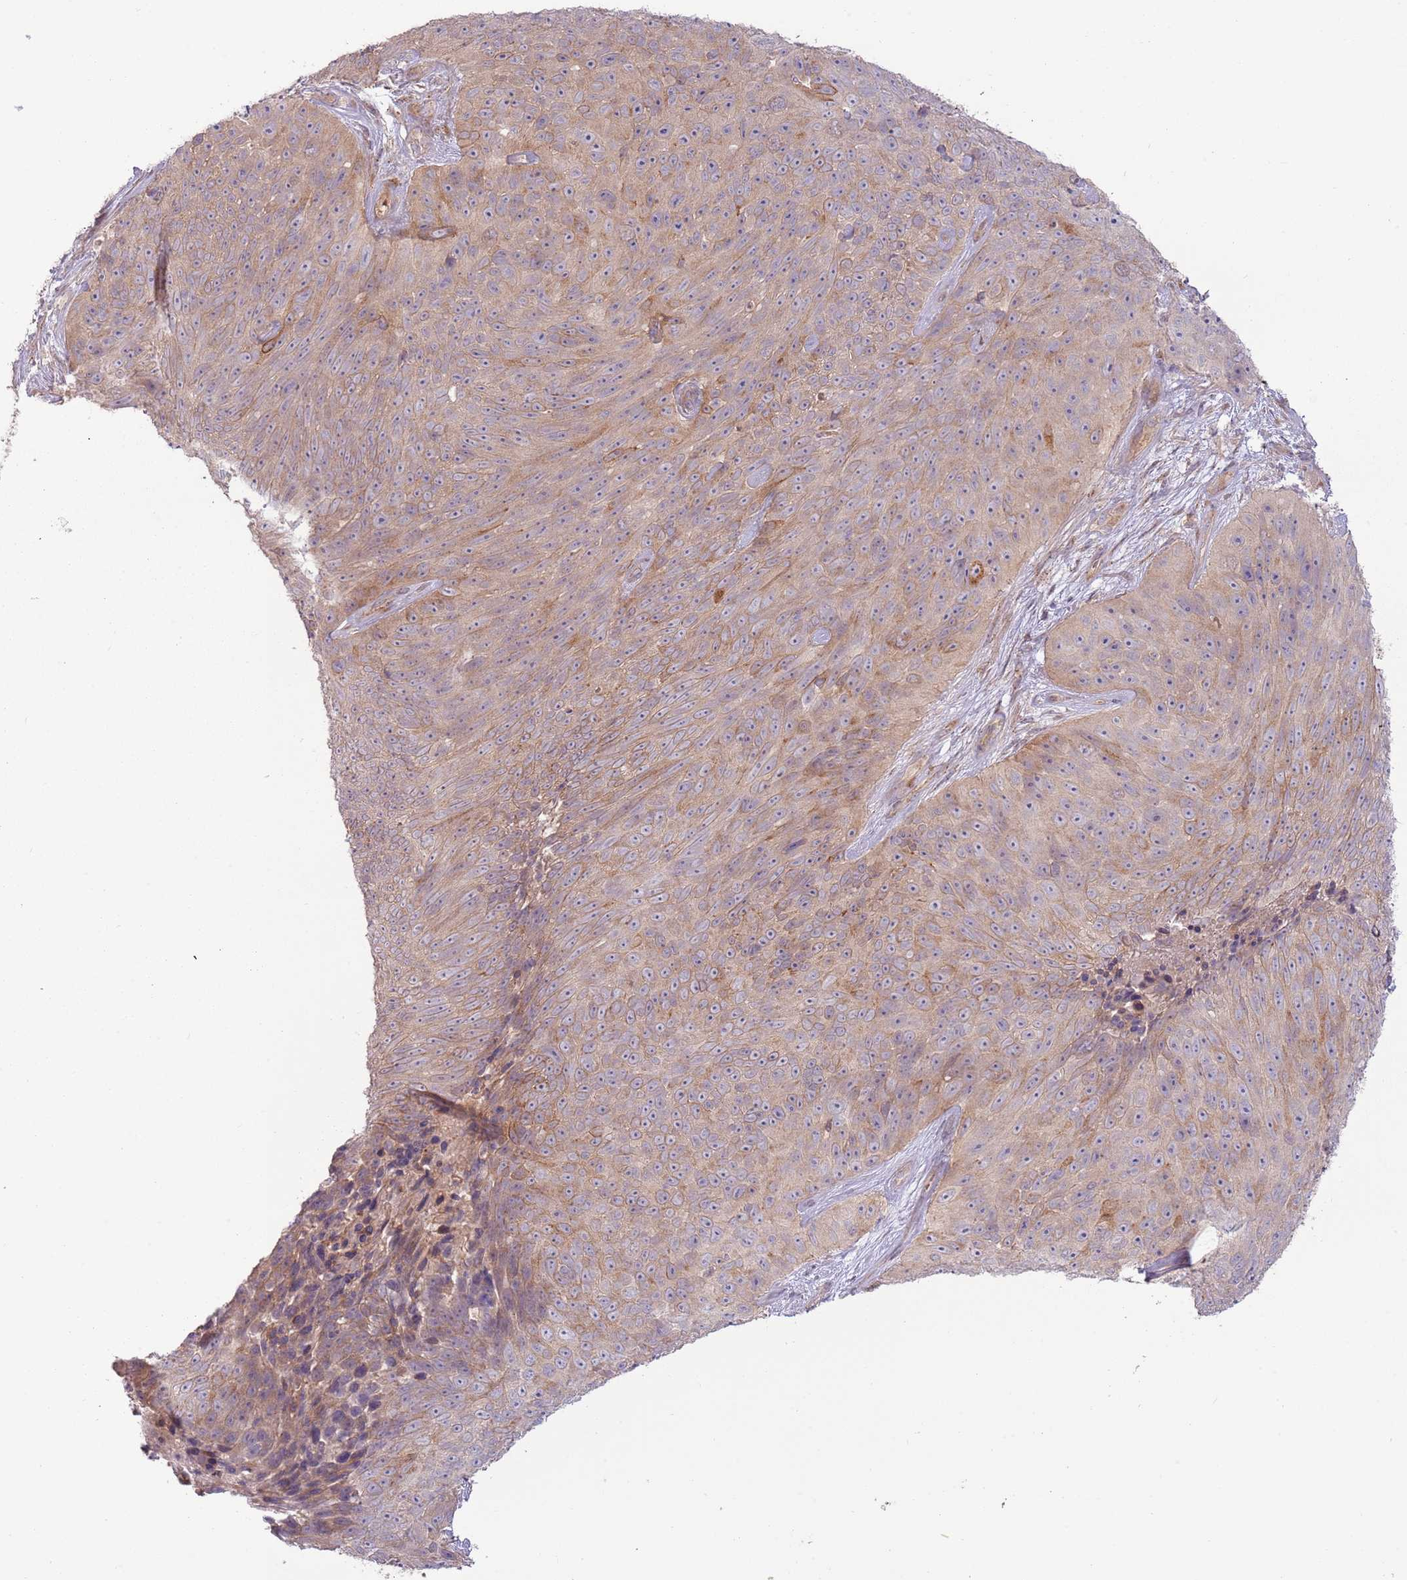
{"staining": {"intensity": "weak", "quantity": ">75%", "location": "cytoplasmic/membranous"}, "tissue": "skin cancer", "cell_type": "Tumor cells", "image_type": "cancer", "snomed": [{"axis": "morphology", "description": "Squamous cell carcinoma, NOS"}, {"axis": "topography", "description": "Skin"}], "caption": "Protein staining of squamous cell carcinoma (skin) tissue reveals weak cytoplasmic/membranous positivity in about >75% of tumor cells.", "gene": "RNF128", "patient": {"sex": "female", "age": 87}}